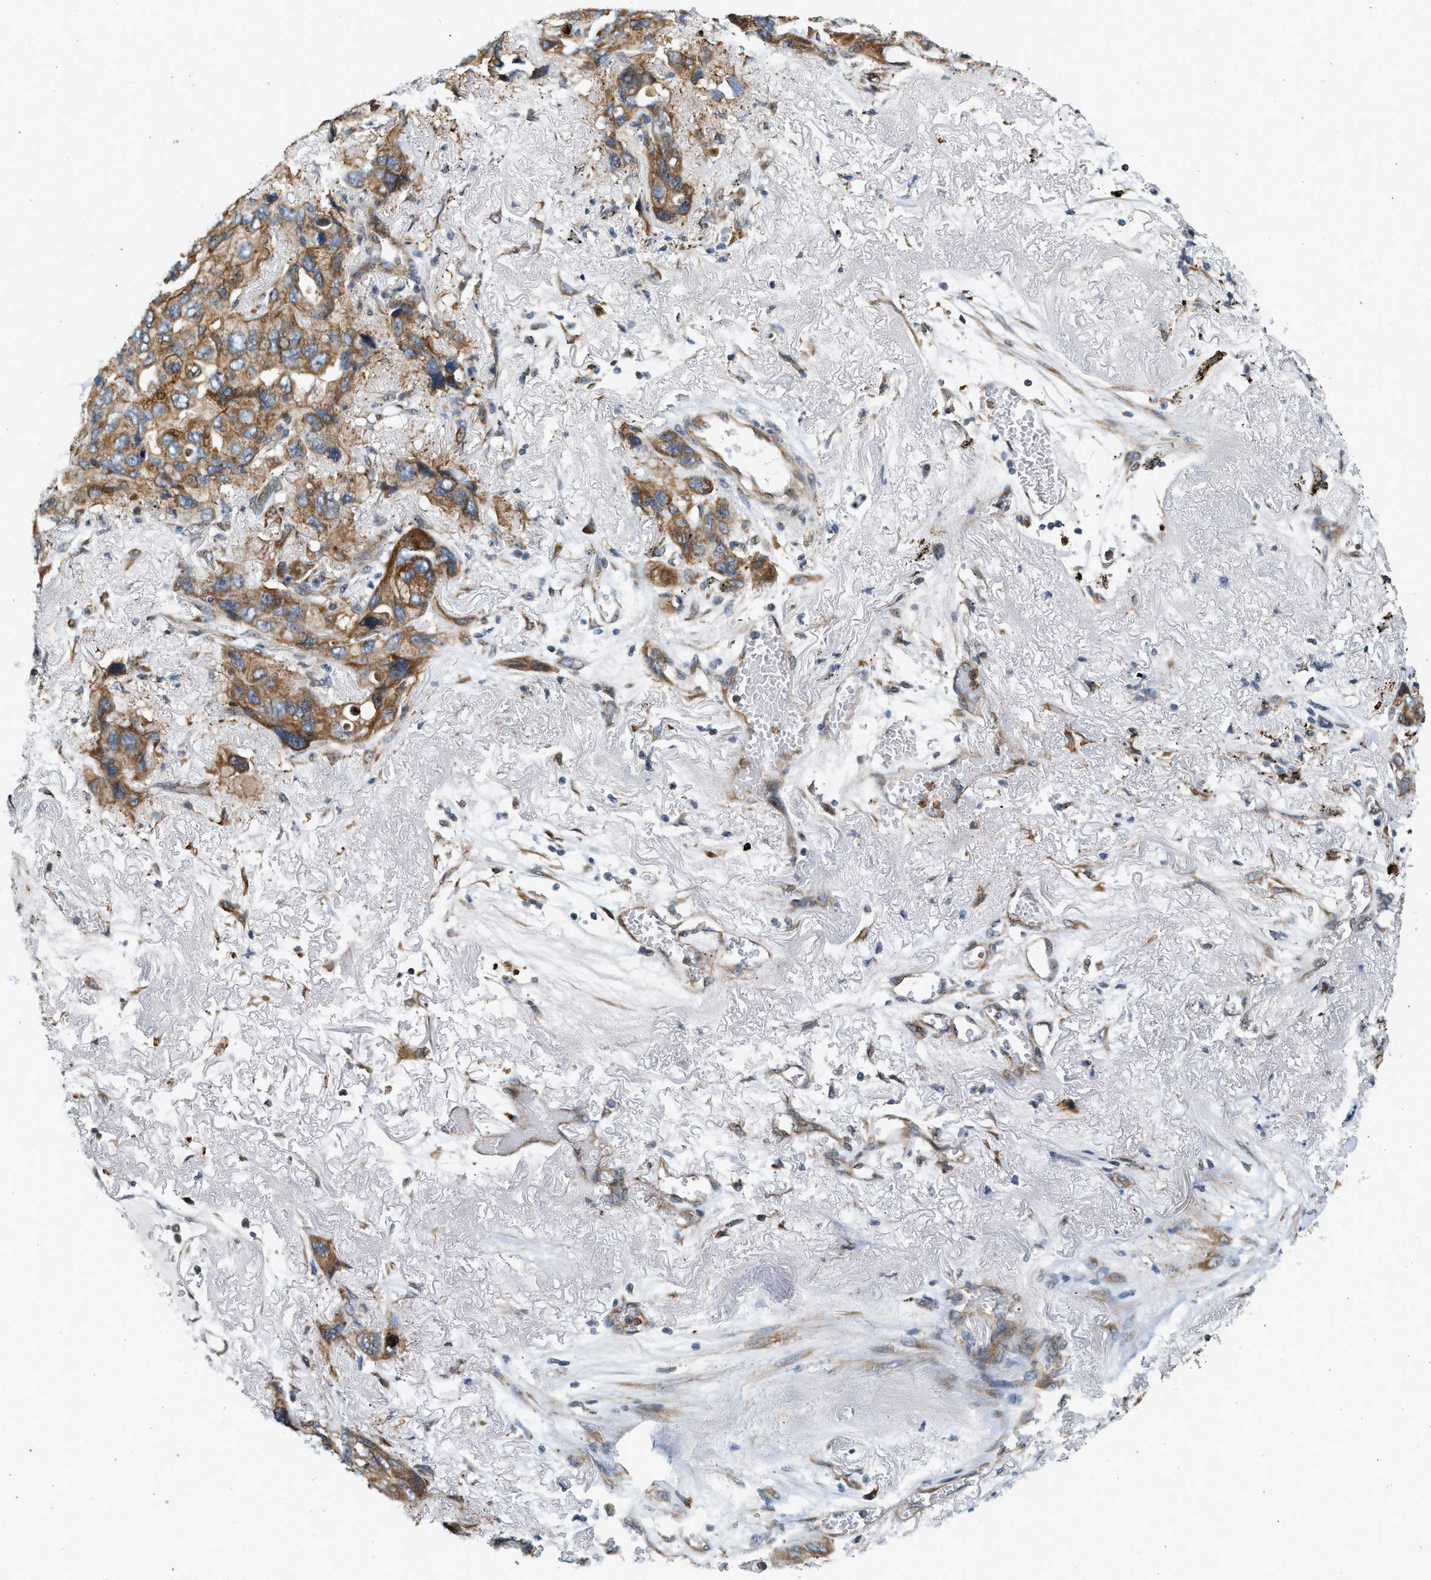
{"staining": {"intensity": "moderate", "quantity": ">75%", "location": "cytoplasmic/membranous"}, "tissue": "lung cancer", "cell_type": "Tumor cells", "image_type": "cancer", "snomed": [{"axis": "morphology", "description": "Squamous cell carcinoma, NOS"}, {"axis": "topography", "description": "Lung"}], "caption": "About >75% of tumor cells in squamous cell carcinoma (lung) exhibit moderate cytoplasmic/membranous protein positivity as visualized by brown immunohistochemical staining.", "gene": "NRSN2", "patient": {"sex": "female", "age": 73}}